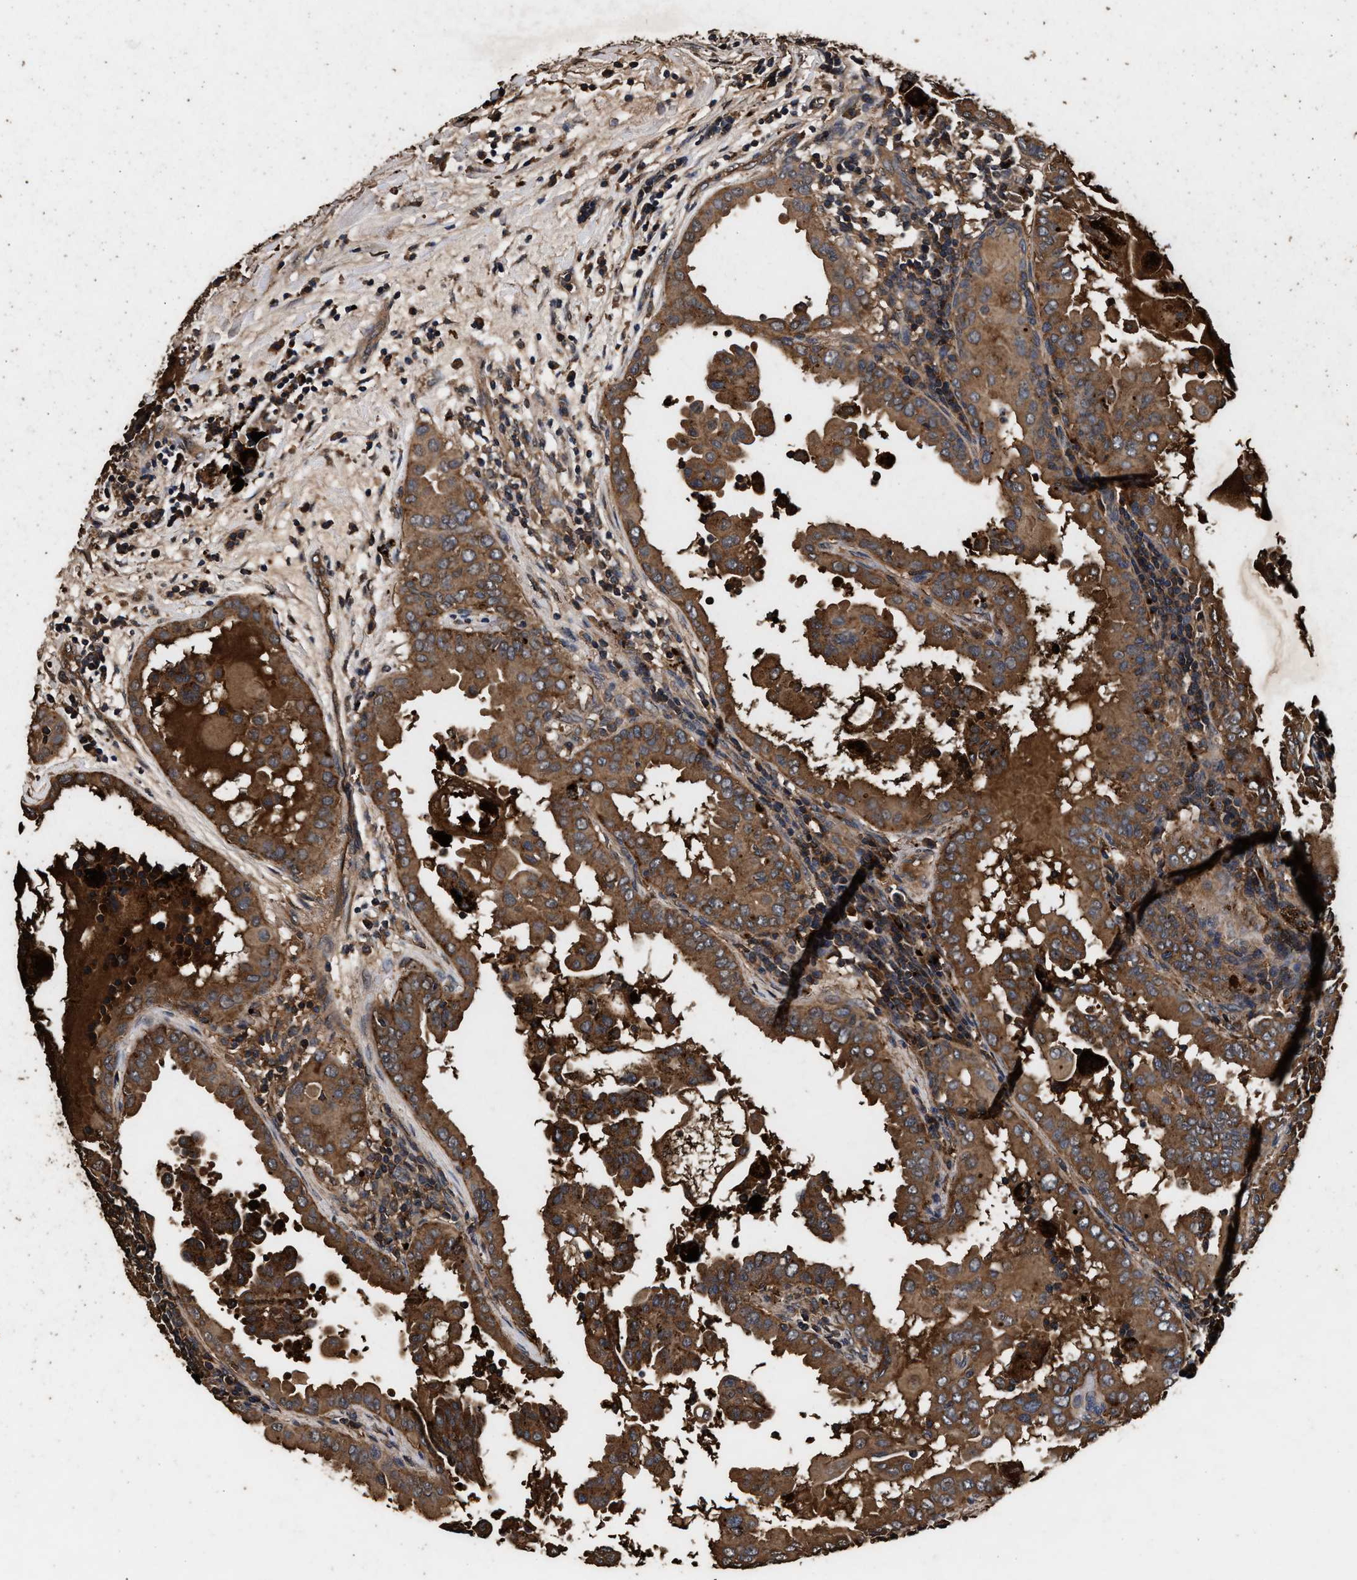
{"staining": {"intensity": "moderate", "quantity": ">75%", "location": "cytoplasmic/membranous"}, "tissue": "thyroid cancer", "cell_type": "Tumor cells", "image_type": "cancer", "snomed": [{"axis": "morphology", "description": "Papillary adenocarcinoma, NOS"}, {"axis": "topography", "description": "Thyroid gland"}], "caption": "Immunohistochemistry (IHC) photomicrograph of neoplastic tissue: thyroid cancer stained using immunohistochemistry (IHC) reveals medium levels of moderate protein expression localized specifically in the cytoplasmic/membranous of tumor cells, appearing as a cytoplasmic/membranous brown color.", "gene": "KYAT1", "patient": {"sex": "male", "age": 33}}